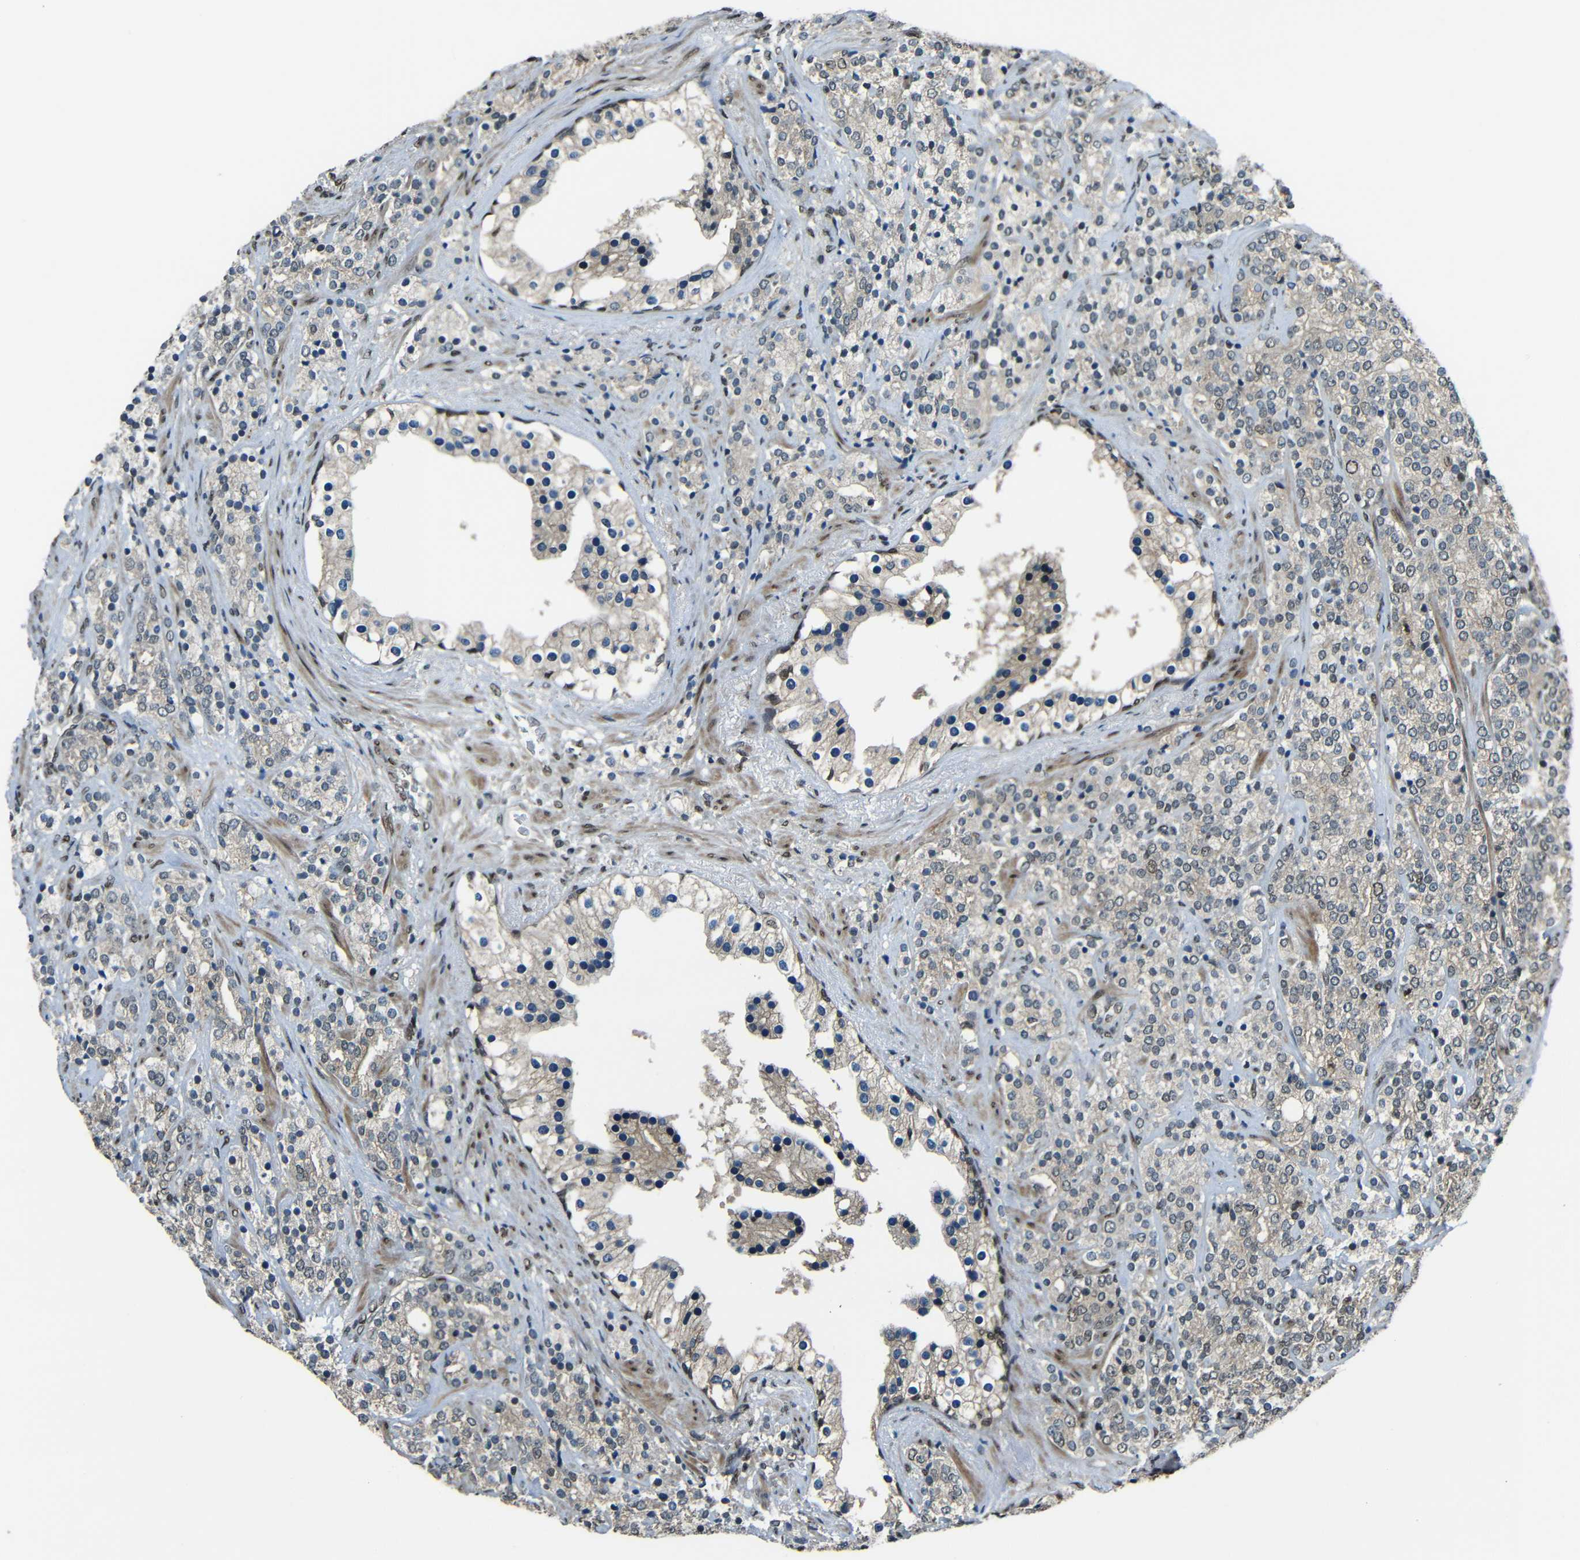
{"staining": {"intensity": "negative", "quantity": "none", "location": "none"}, "tissue": "prostate cancer", "cell_type": "Tumor cells", "image_type": "cancer", "snomed": [{"axis": "morphology", "description": "Adenocarcinoma, High grade"}, {"axis": "topography", "description": "Prostate"}], "caption": "The image reveals no significant staining in tumor cells of prostate adenocarcinoma (high-grade). Brightfield microscopy of immunohistochemistry (IHC) stained with DAB (brown) and hematoxylin (blue), captured at high magnification.", "gene": "PSIP1", "patient": {"sex": "male", "age": 71}}